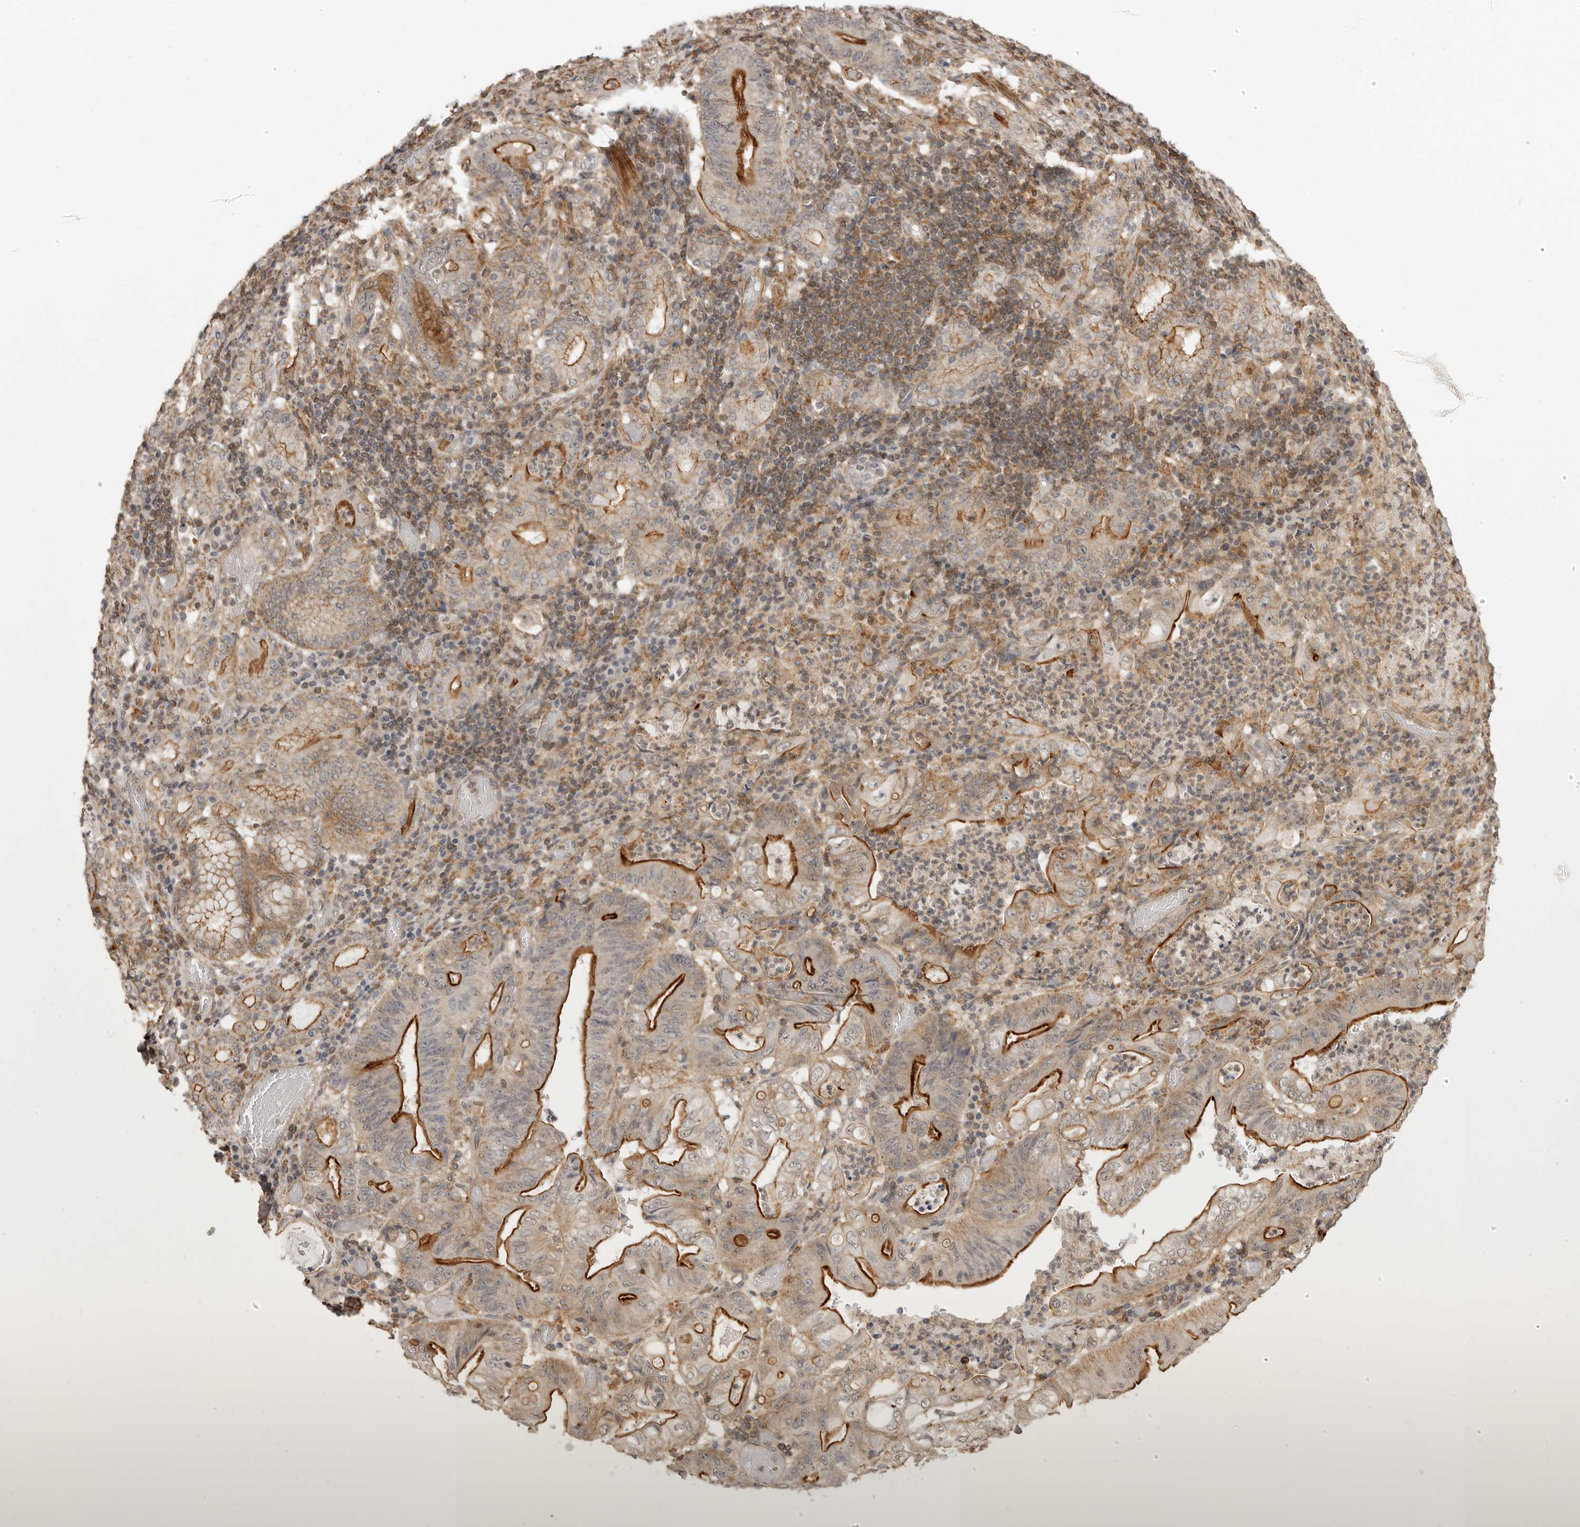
{"staining": {"intensity": "strong", "quantity": "<25%", "location": "cytoplasmic/membranous"}, "tissue": "stomach cancer", "cell_type": "Tumor cells", "image_type": "cancer", "snomed": [{"axis": "morphology", "description": "Adenocarcinoma, NOS"}, {"axis": "topography", "description": "Stomach"}], "caption": "The micrograph exhibits immunohistochemical staining of stomach adenocarcinoma. There is strong cytoplasmic/membranous positivity is present in about <25% of tumor cells.", "gene": "GPC2", "patient": {"sex": "female", "age": 73}}